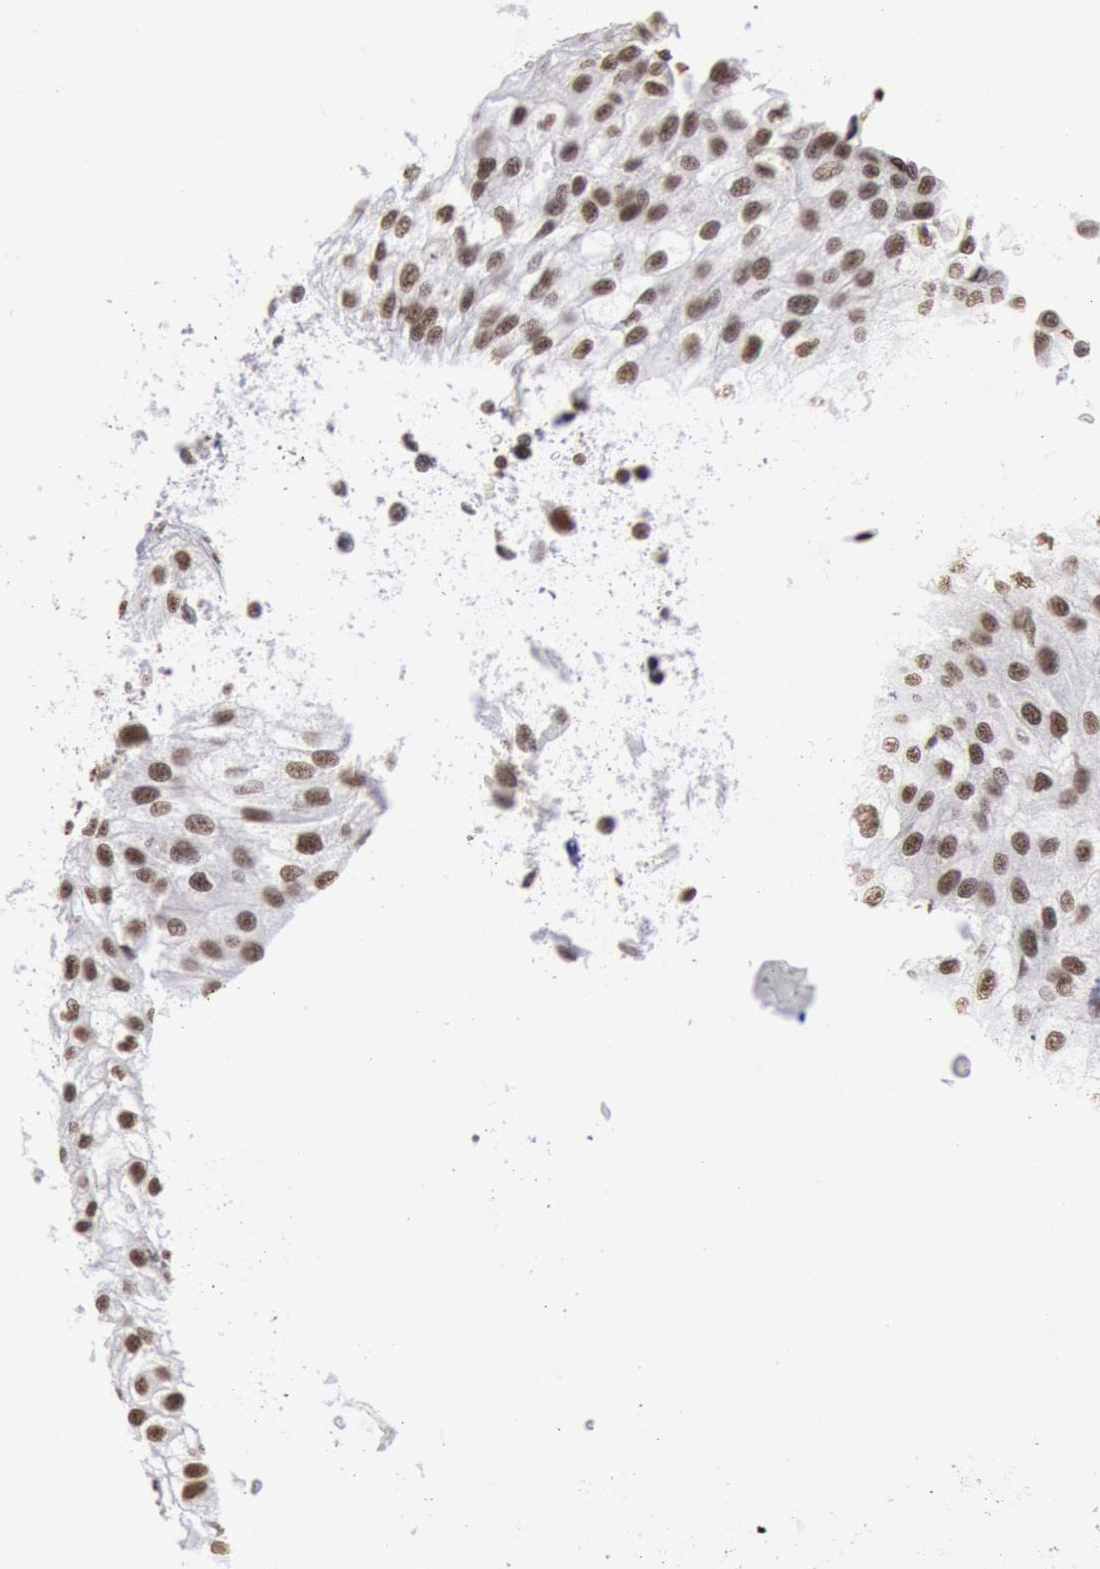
{"staining": {"intensity": "moderate", "quantity": ">75%", "location": "nuclear"}, "tissue": "urothelial cancer", "cell_type": "Tumor cells", "image_type": "cancer", "snomed": [{"axis": "morphology", "description": "Urothelial carcinoma, Low grade"}, {"axis": "topography", "description": "Urinary bladder"}], "caption": "Immunohistochemistry (IHC) (DAB) staining of urothelial cancer exhibits moderate nuclear protein positivity in approximately >75% of tumor cells.", "gene": "SNRPD3", "patient": {"sex": "female", "age": 89}}